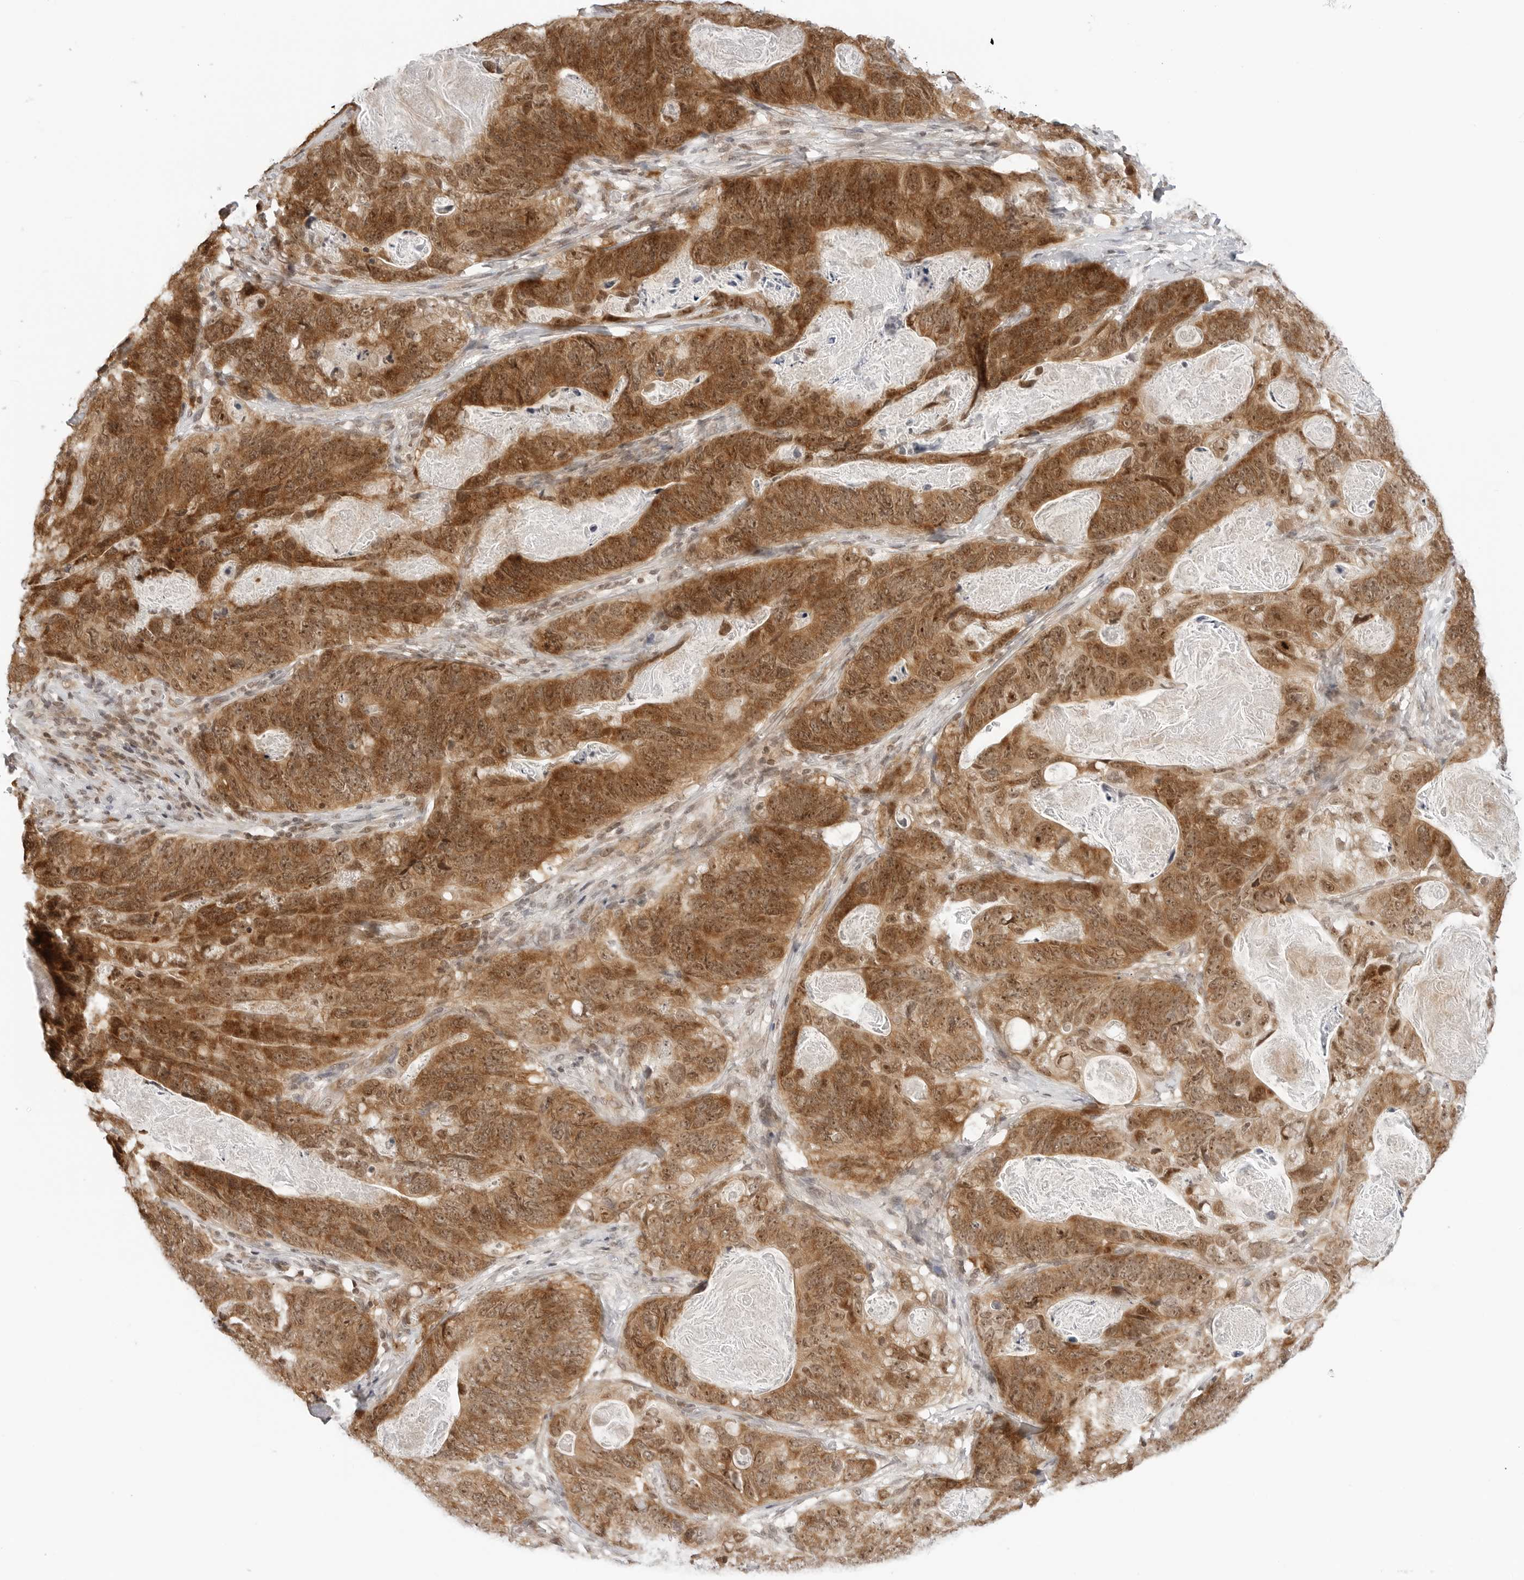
{"staining": {"intensity": "strong", "quantity": ">75%", "location": "cytoplasmic/membranous,nuclear"}, "tissue": "stomach cancer", "cell_type": "Tumor cells", "image_type": "cancer", "snomed": [{"axis": "morphology", "description": "Normal tissue, NOS"}, {"axis": "morphology", "description": "Adenocarcinoma, NOS"}, {"axis": "topography", "description": "Stomach"}], "caption": "A high-resolution histopathology image shows immunohistochemistry staining of stomach cancer (adenocarcinoma), which exhibits strong cytoplasmic/membranous and nuclear staining in about >75% of tumor cells.", "gene": "METAP1", "patient": {"sex": "female", "age": 89}}